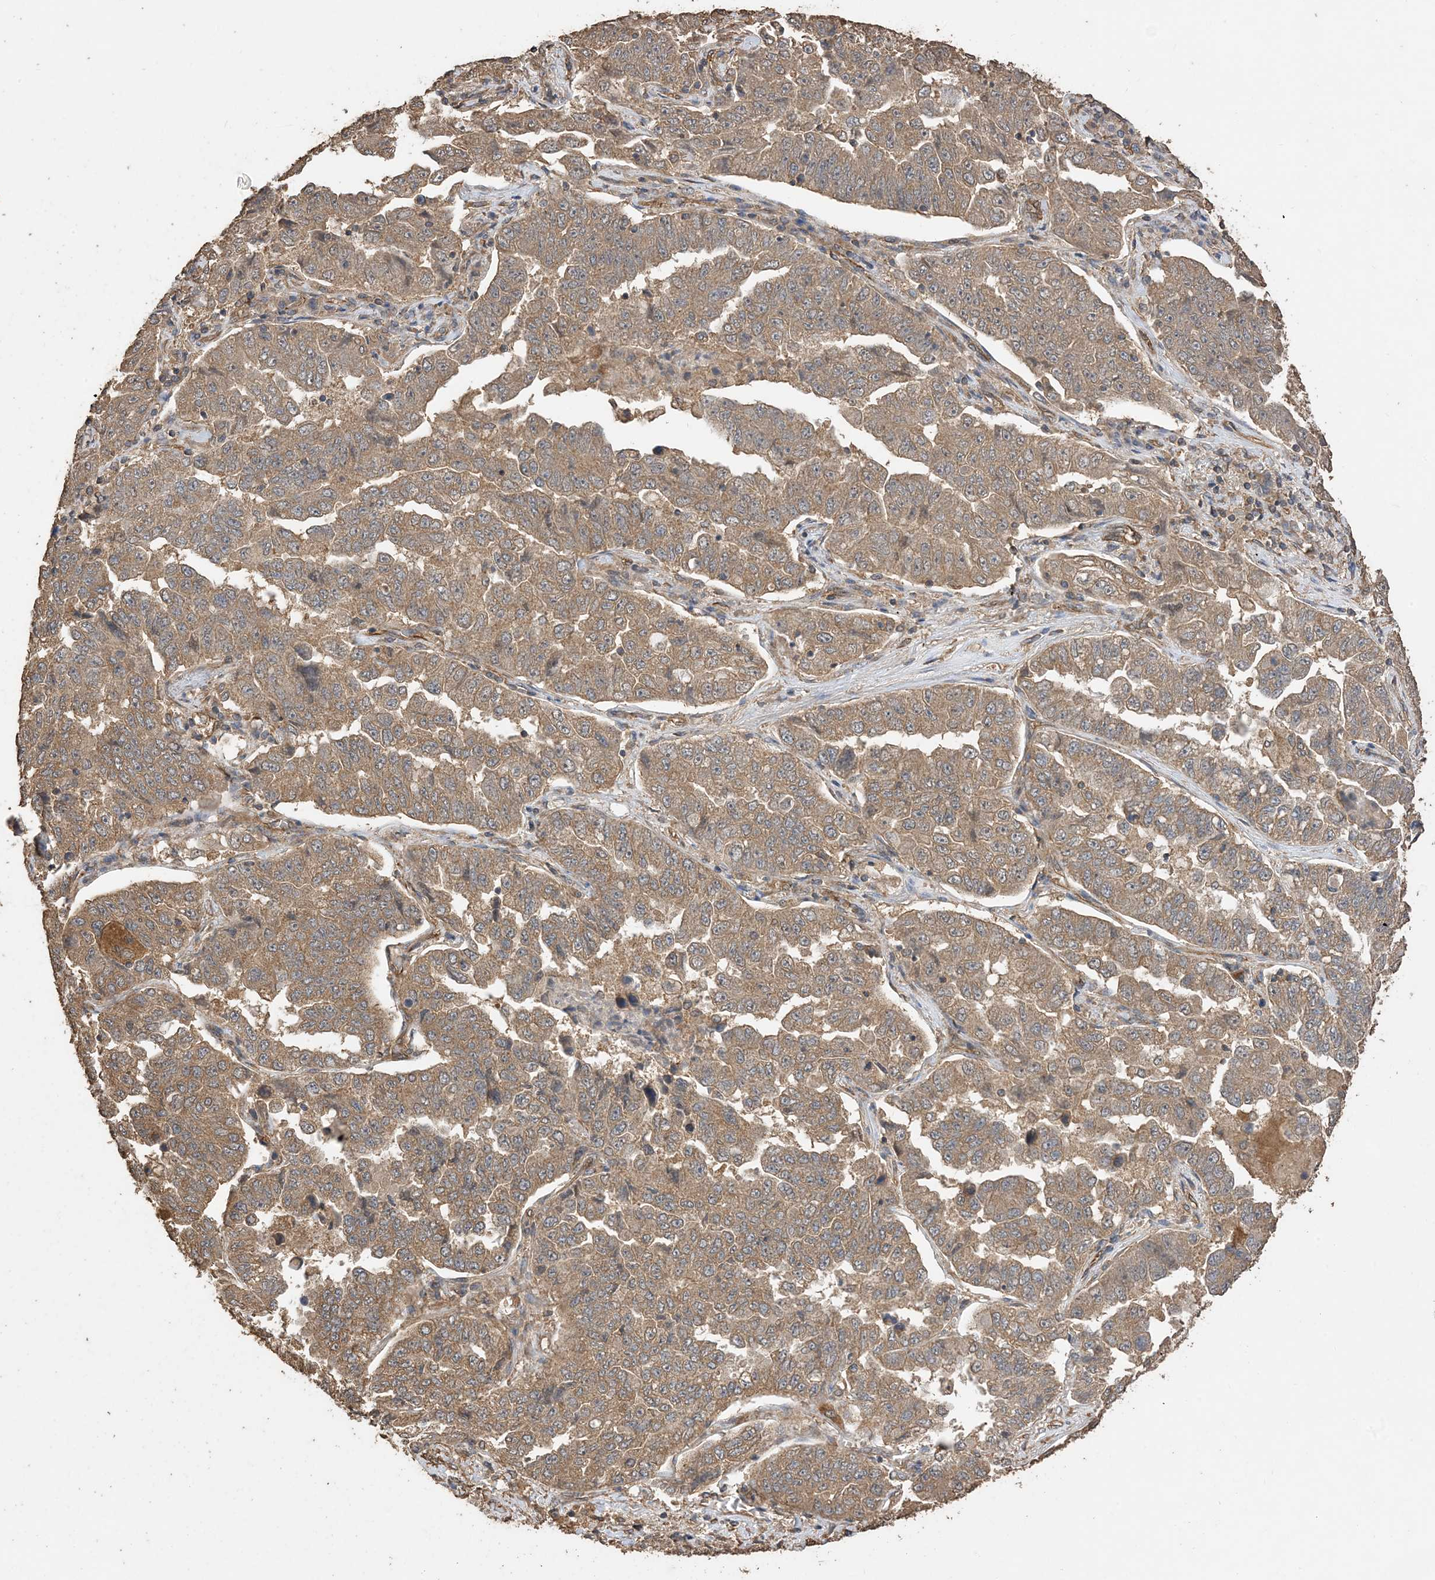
{"staining": {"intensity": "moderate", "quantity": ">75%", "location": "cytoplasmic/membranous"}, "tissue": "lung cancer", "cell_type": "Tumor cells", "image_type": "cancer", "snomed": [{"axis": "morphology", "description": "Adenocarcinoma, NOS"}, {"axis": "topography", "description": "Lung"}], "caption": "IHC image of human lung adenocarcinoma stained for a protein (brown), which exhibits medium levels of moderate cytoplasmic/membranous expression in about >75% of tumor cells.", "gene": "ZKSCAN5", "patient": {"sex": "female", "age": 51}}